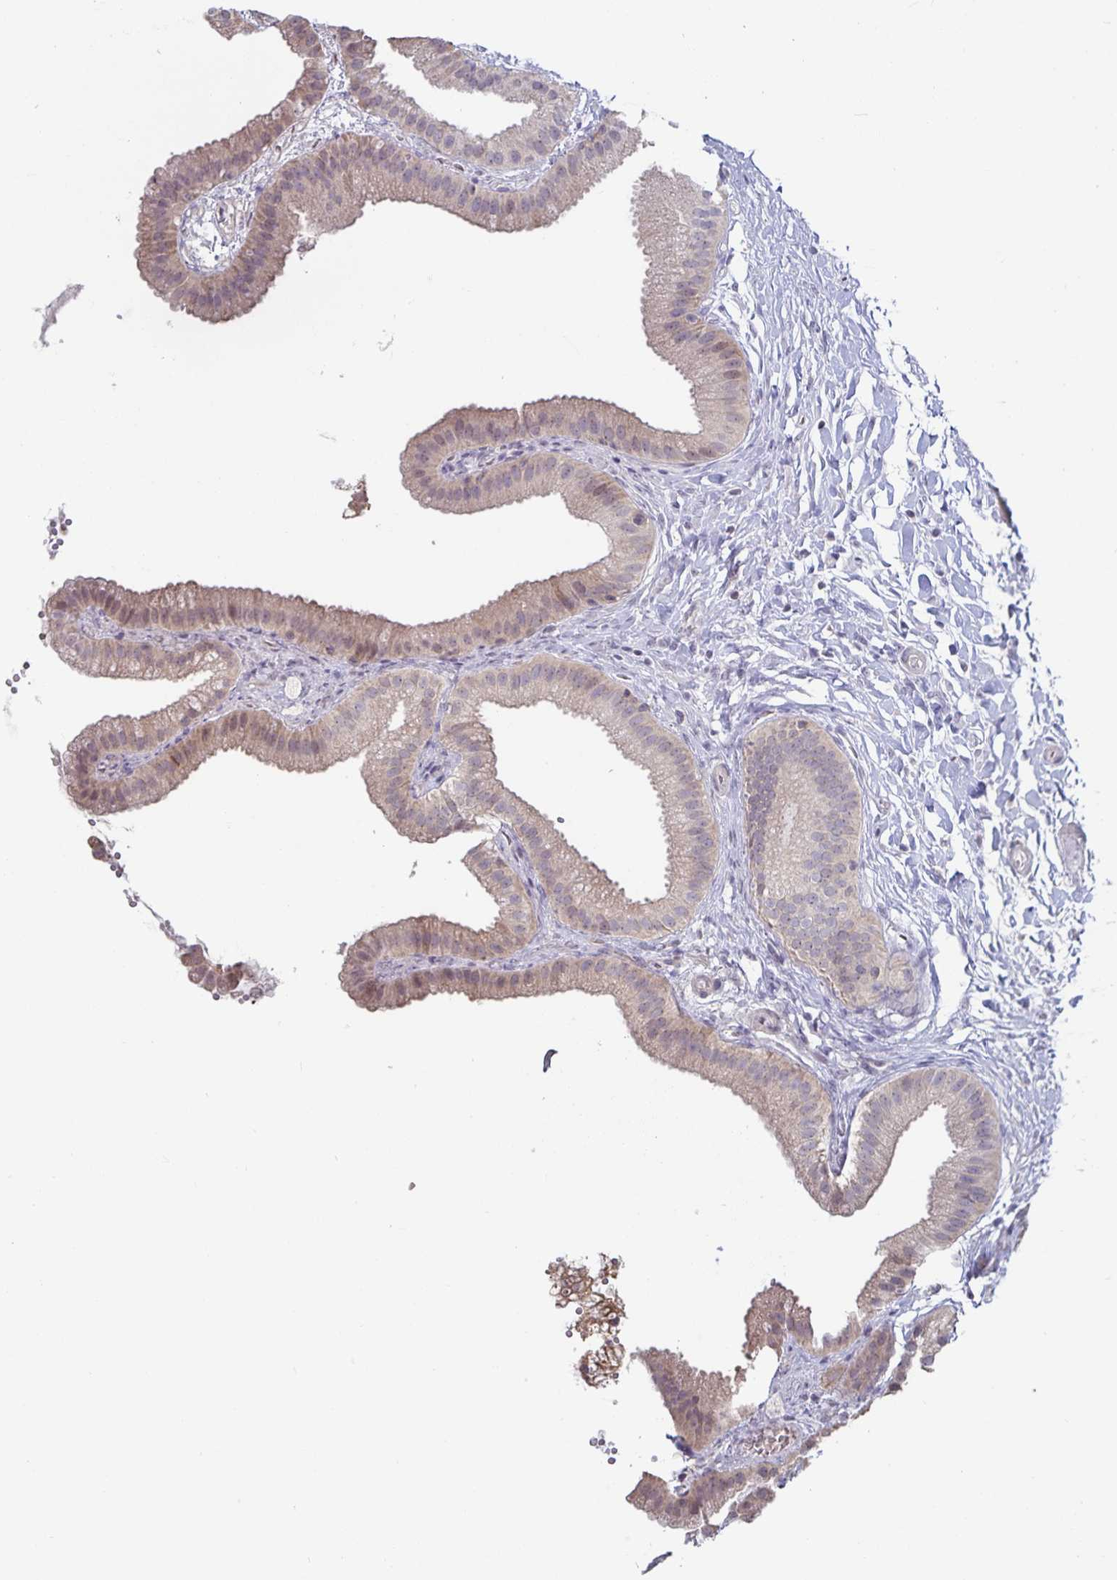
{"staining": {"intensity": "weak", "quantity": "25%-75%", "location": "cytoplasmic/membranous"}, "tissue": "gallbladder", "cell_type": "Glandular cells", "image_type": "normal", "snomed": [{"axis": "morphology", "description": "Normal tissue, NOS"}, {"axis": "topography", "description": "Gallbladder"}], "caption": "Immunohistochemical staining of benign gallbladder displays 25%-75% levels of weak cytoplasmic/membranous protein expression in approximately 25%-75% of glandular cells.", "gene": "DNAH9", "patient": {"sex": "female", "age": 63}}